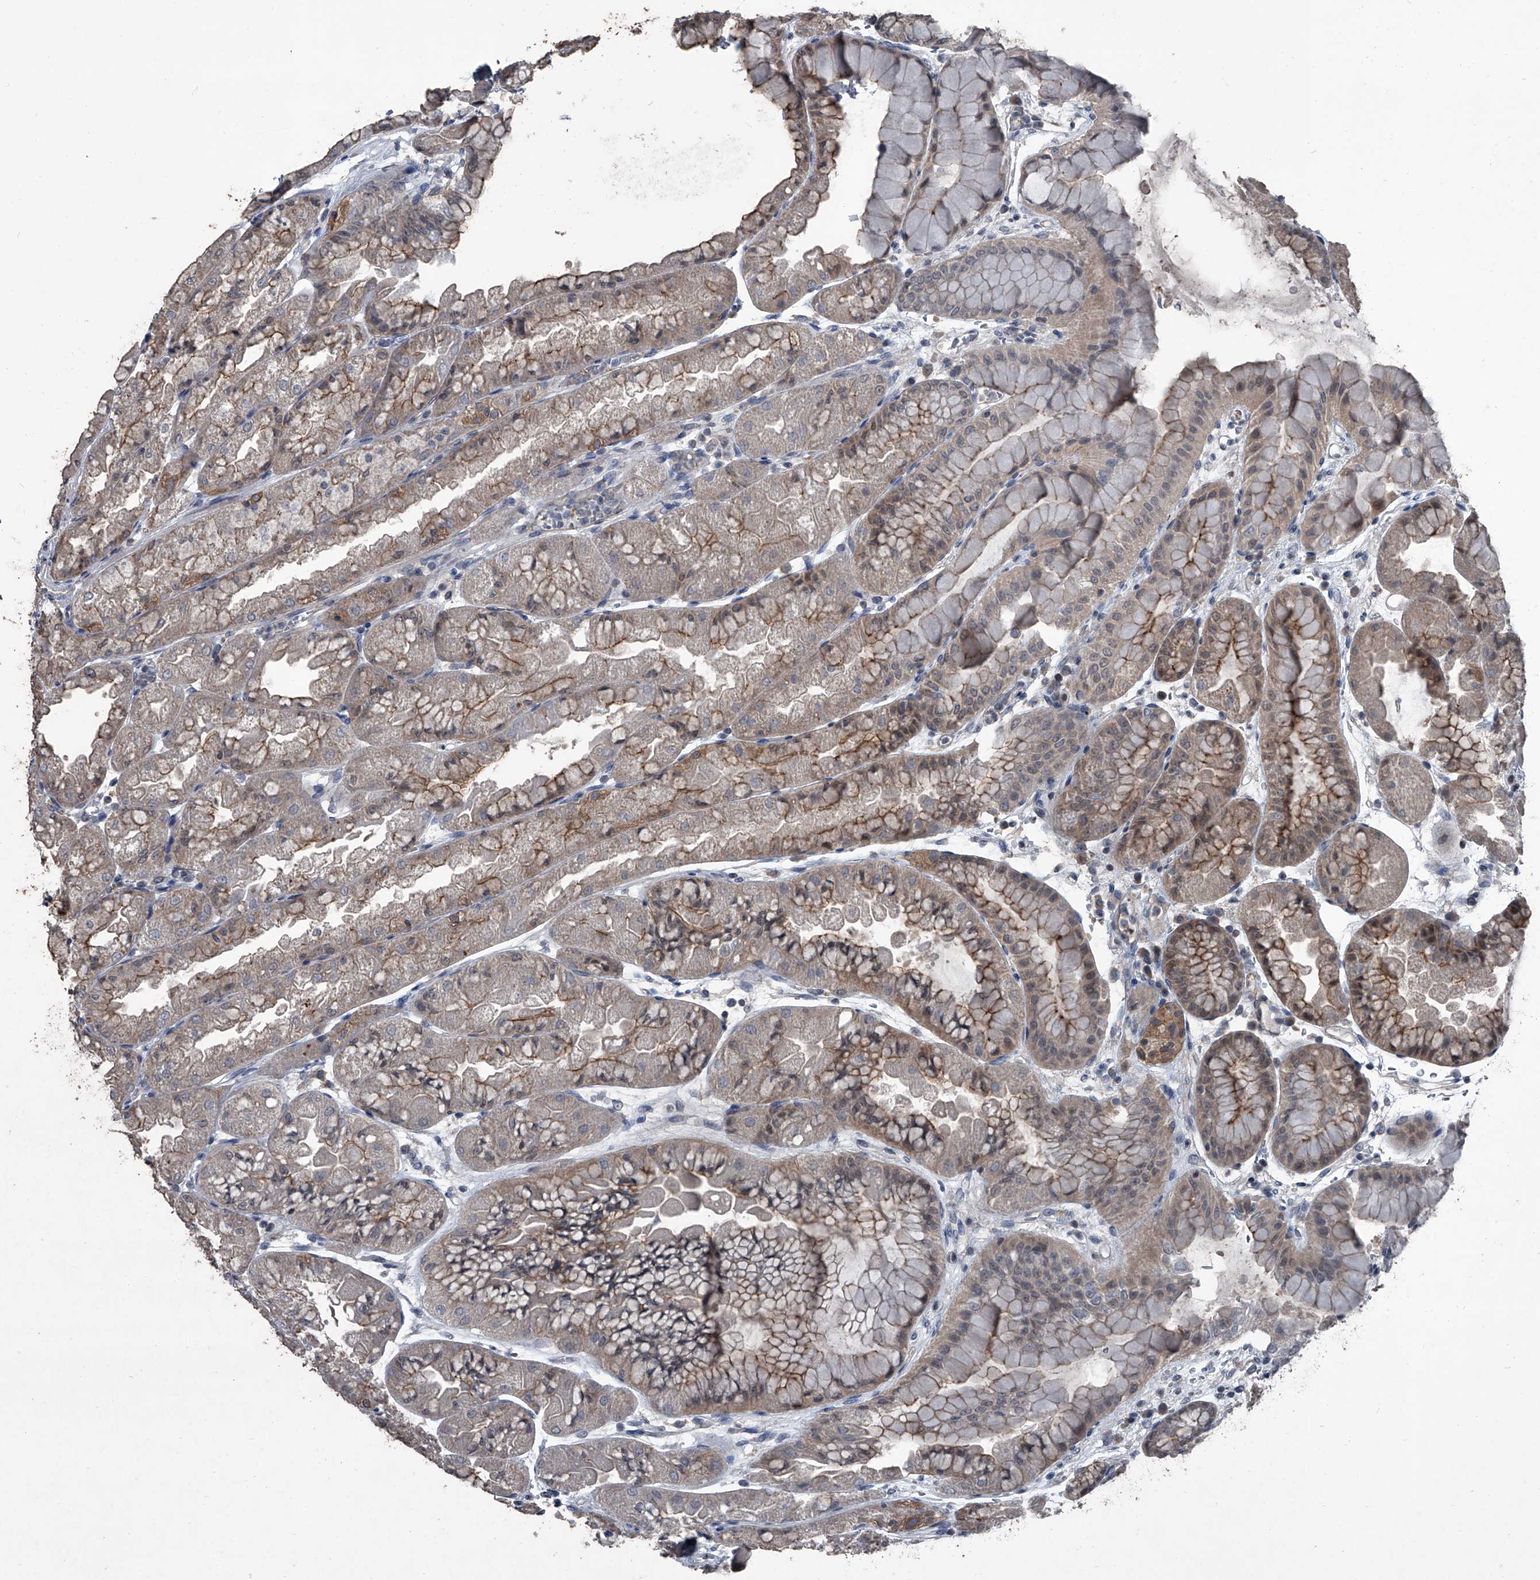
{"staining": {"intensity": "moderate", "quantity": "25%-75%", "location": "cytoplasmic/membranous"}, "tissue": "stomach", "cell_type": "Glandular cells", "image_type": "normal", "snomed": [{"axis": "morphology", "description": "Normal tissue, NOS"}, {"axis": "topography", "description": "Stomach, upper"}], "caption": "Immunohistochemical staining of benign stomach demonstrates moderate cytoplasmic/membranous protein positivity in approximately 25%-75% of glandular cells.", "gene": "OARD1", "patient": {"sex": "male", "age": 47}}